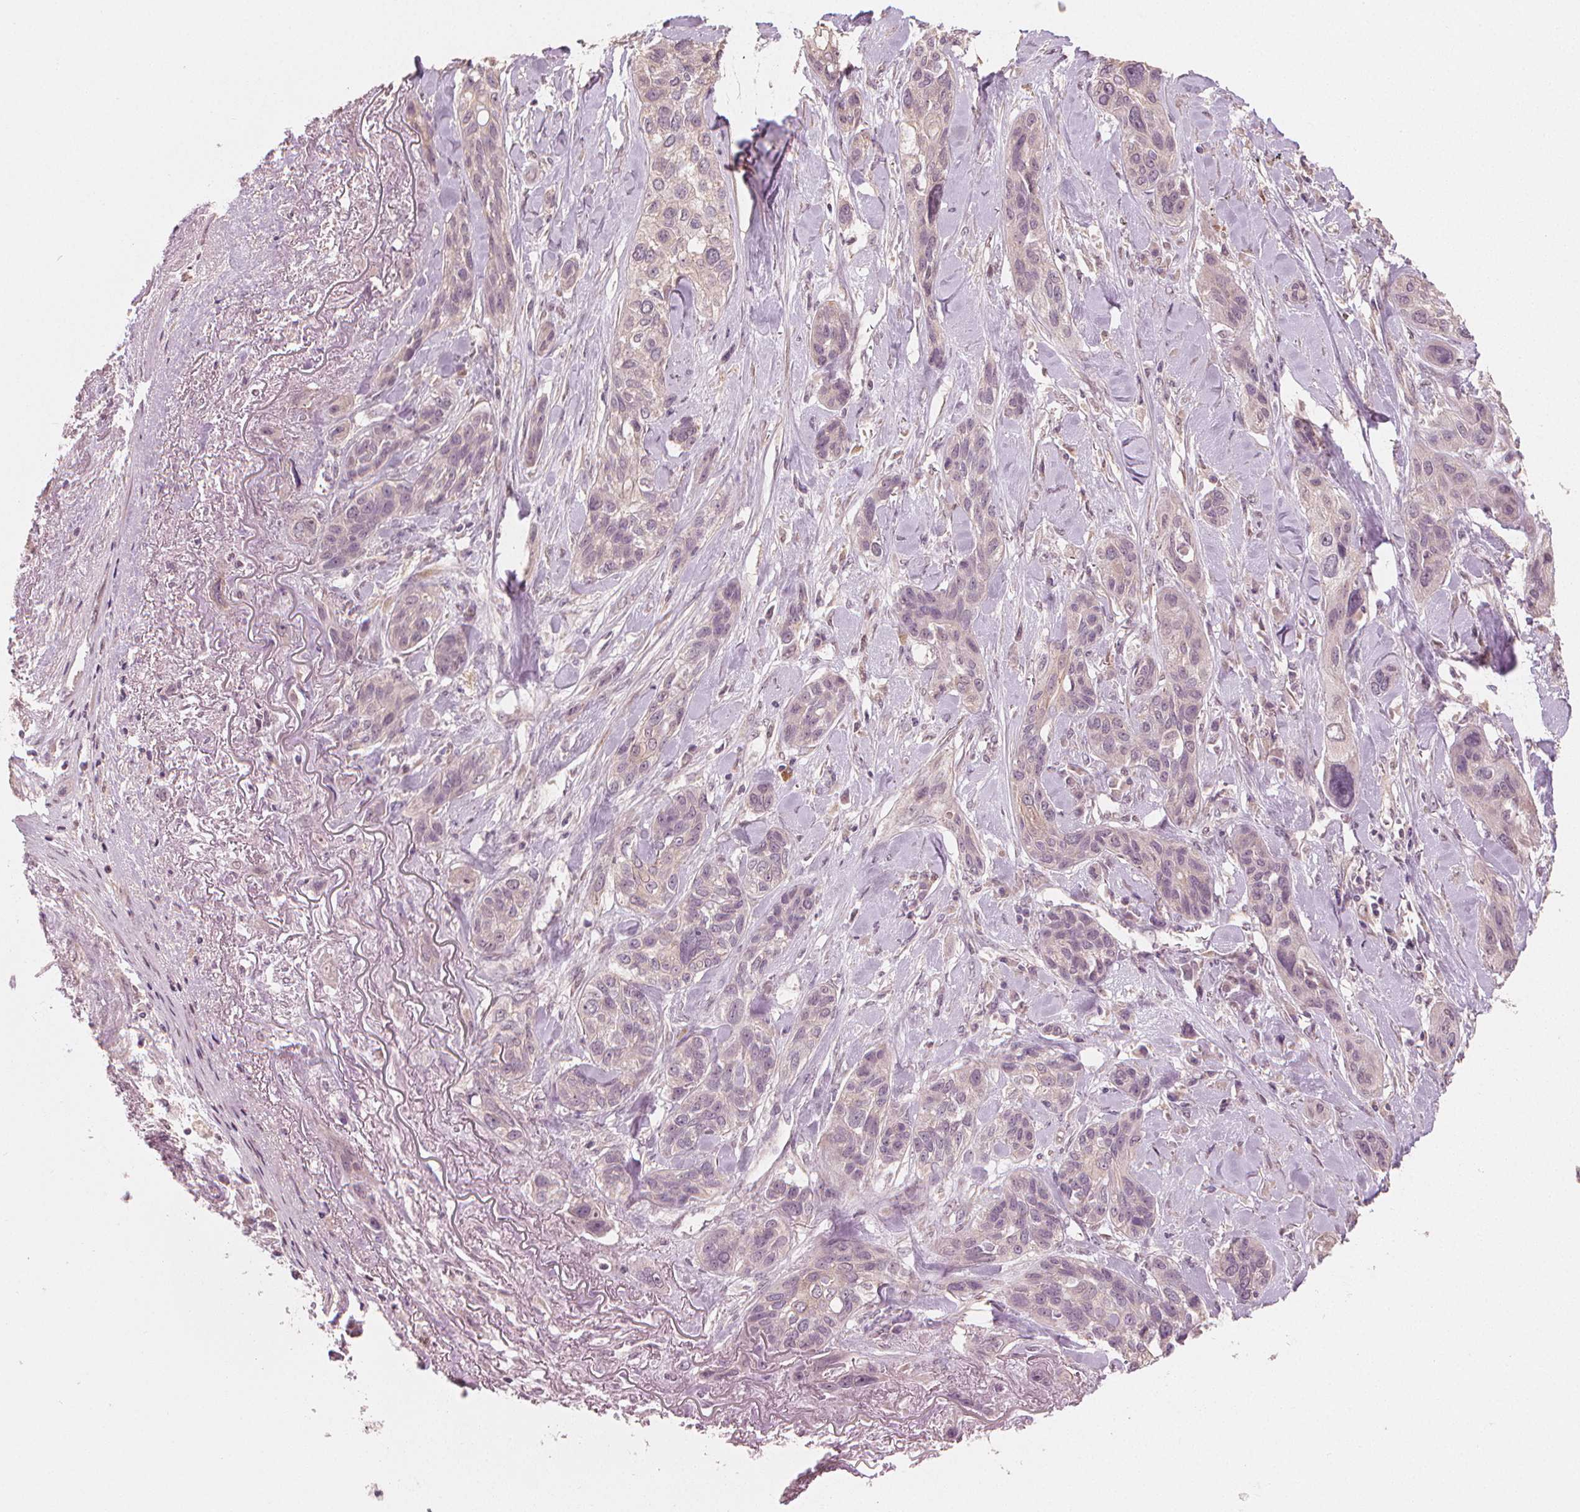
{"staining": {"intensity": "negative", "quantity": "none", "location": "none"}, "tissue": "lung cancer", "cell_type": "Tumor cells", "image_type": "cancer", "snomed": [{"axis": "morphology", "description": "Squamous cell carcinoma, NOS"}, {"axis": "topography", "description": "Lung"}], "caption": "DAB immunohistochemical staining of human lung squamous cell carcinoma demonstrates no significant expression in tumor cells.", "gene": "CLBA1", "patient": {"sex": "female", "age": 70}}